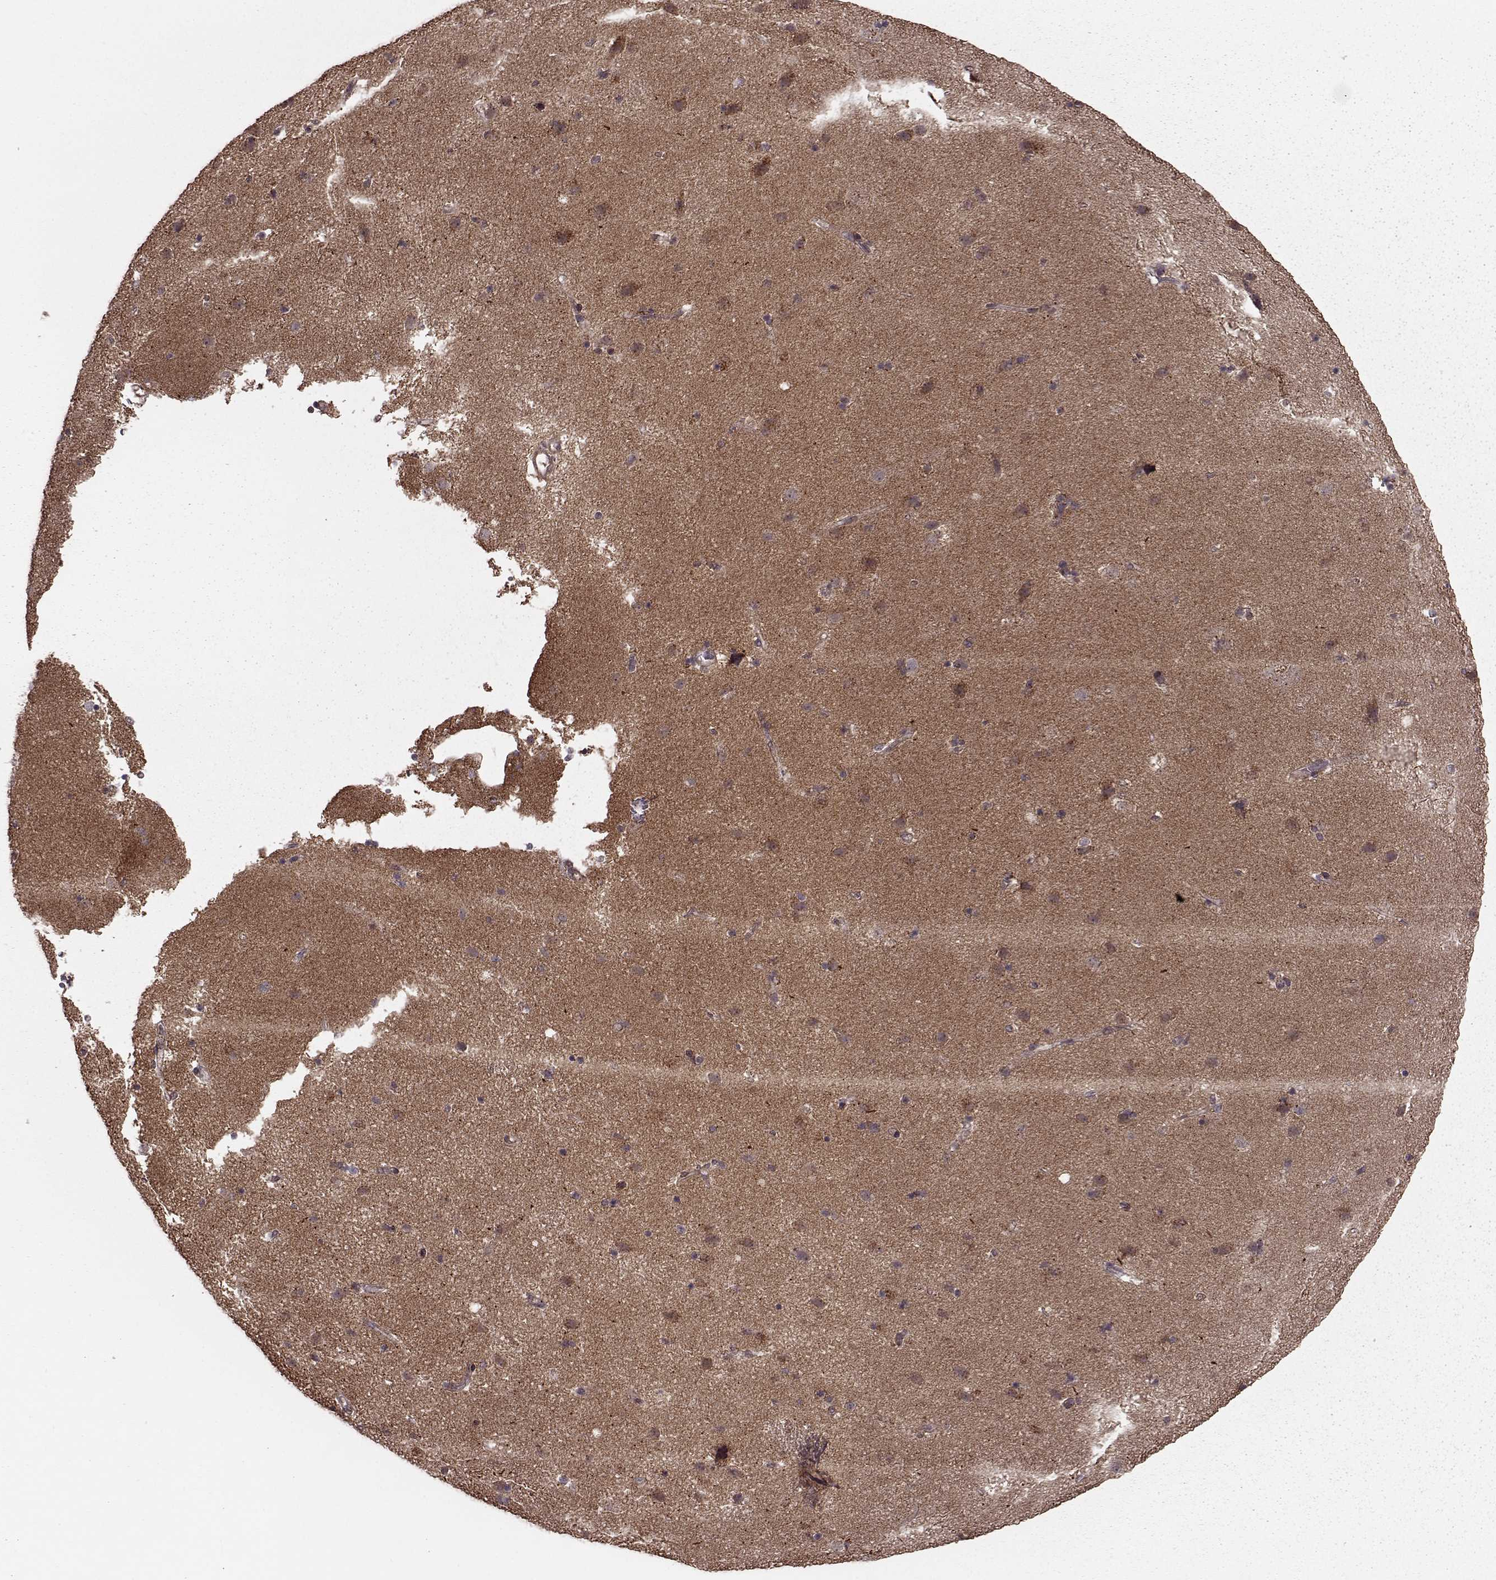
{"staining": {"intensity": "moderate", "quantity": "<25%", "location": "cytoplasmic/membranous"}, "tissue": "caudate", "cell_type": "Glial cells", "image_type": "normal", "snomed": [{"axis": "morphology", "description": "Normal tissue, NOS"}, {"axis": "topography", "description": "Lateral ventricle wall"}], "caption": "A brown stain labels moderate cytoplasmic/membranous positivity of a protein in glial cells of benign caudate.", "gene": "FNIP2", "patient": {"sex": "female", "age": 71}}